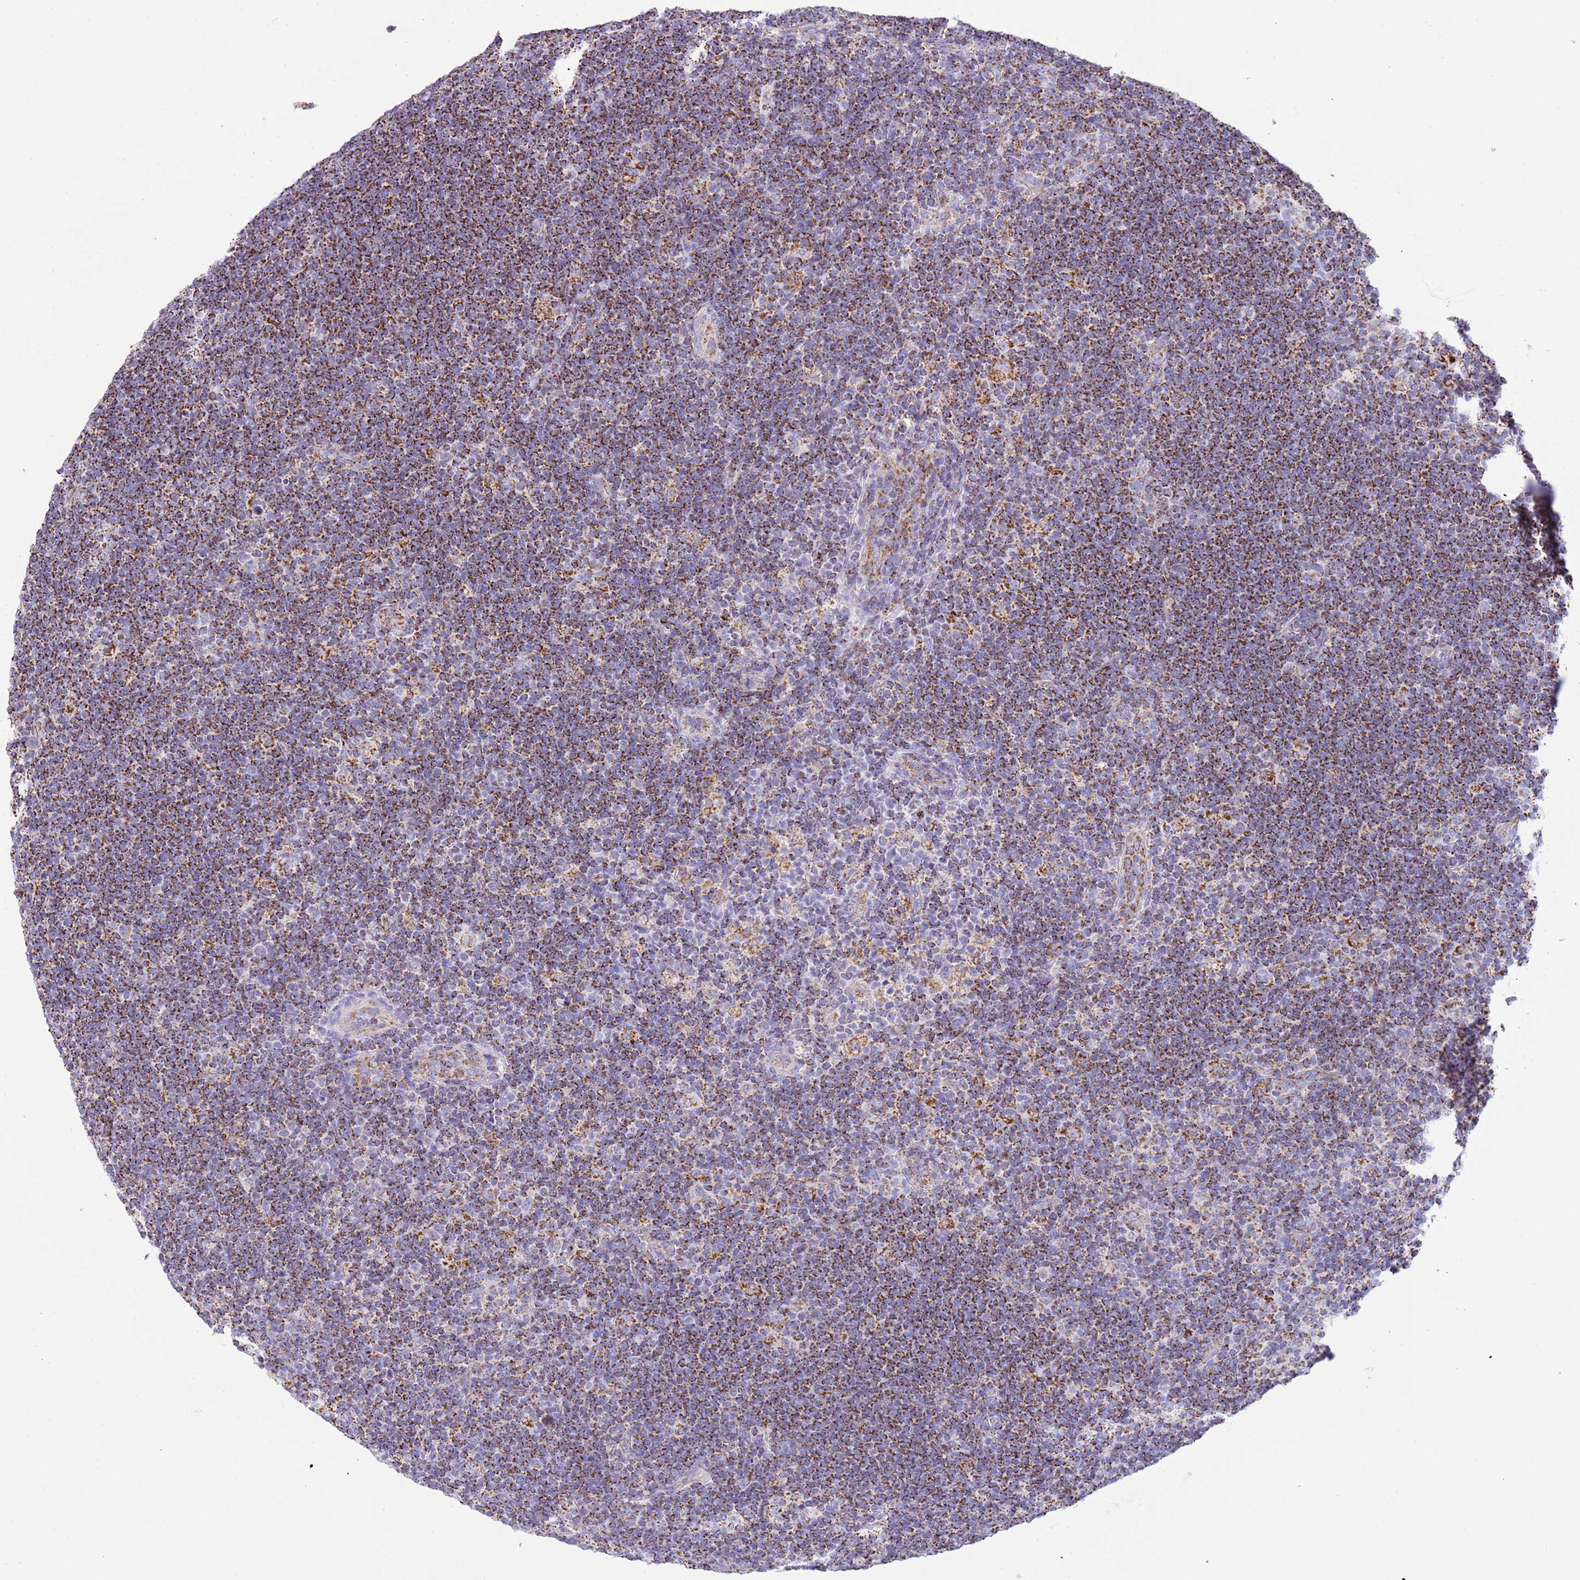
{"staining": {"intensity": "negative", "quantity": "none", "location": "none"}, "tissue": "lymphoma", "cell_type": "Tumor cells", "image_type": "cancer", "snomed": [{"axis": "morphology", "description": "Hodgkin's disease, NOS"}, {"axis": "topography", "description": "Lymph node"}], "caption": "High power microscopy photomicrograph of an immunohistochemistry micrograph of lymphoma, revealing no significant expression in tumor cells.", "gene": "SUCLG2", "patient": {"sex": "female", "age": 57}}